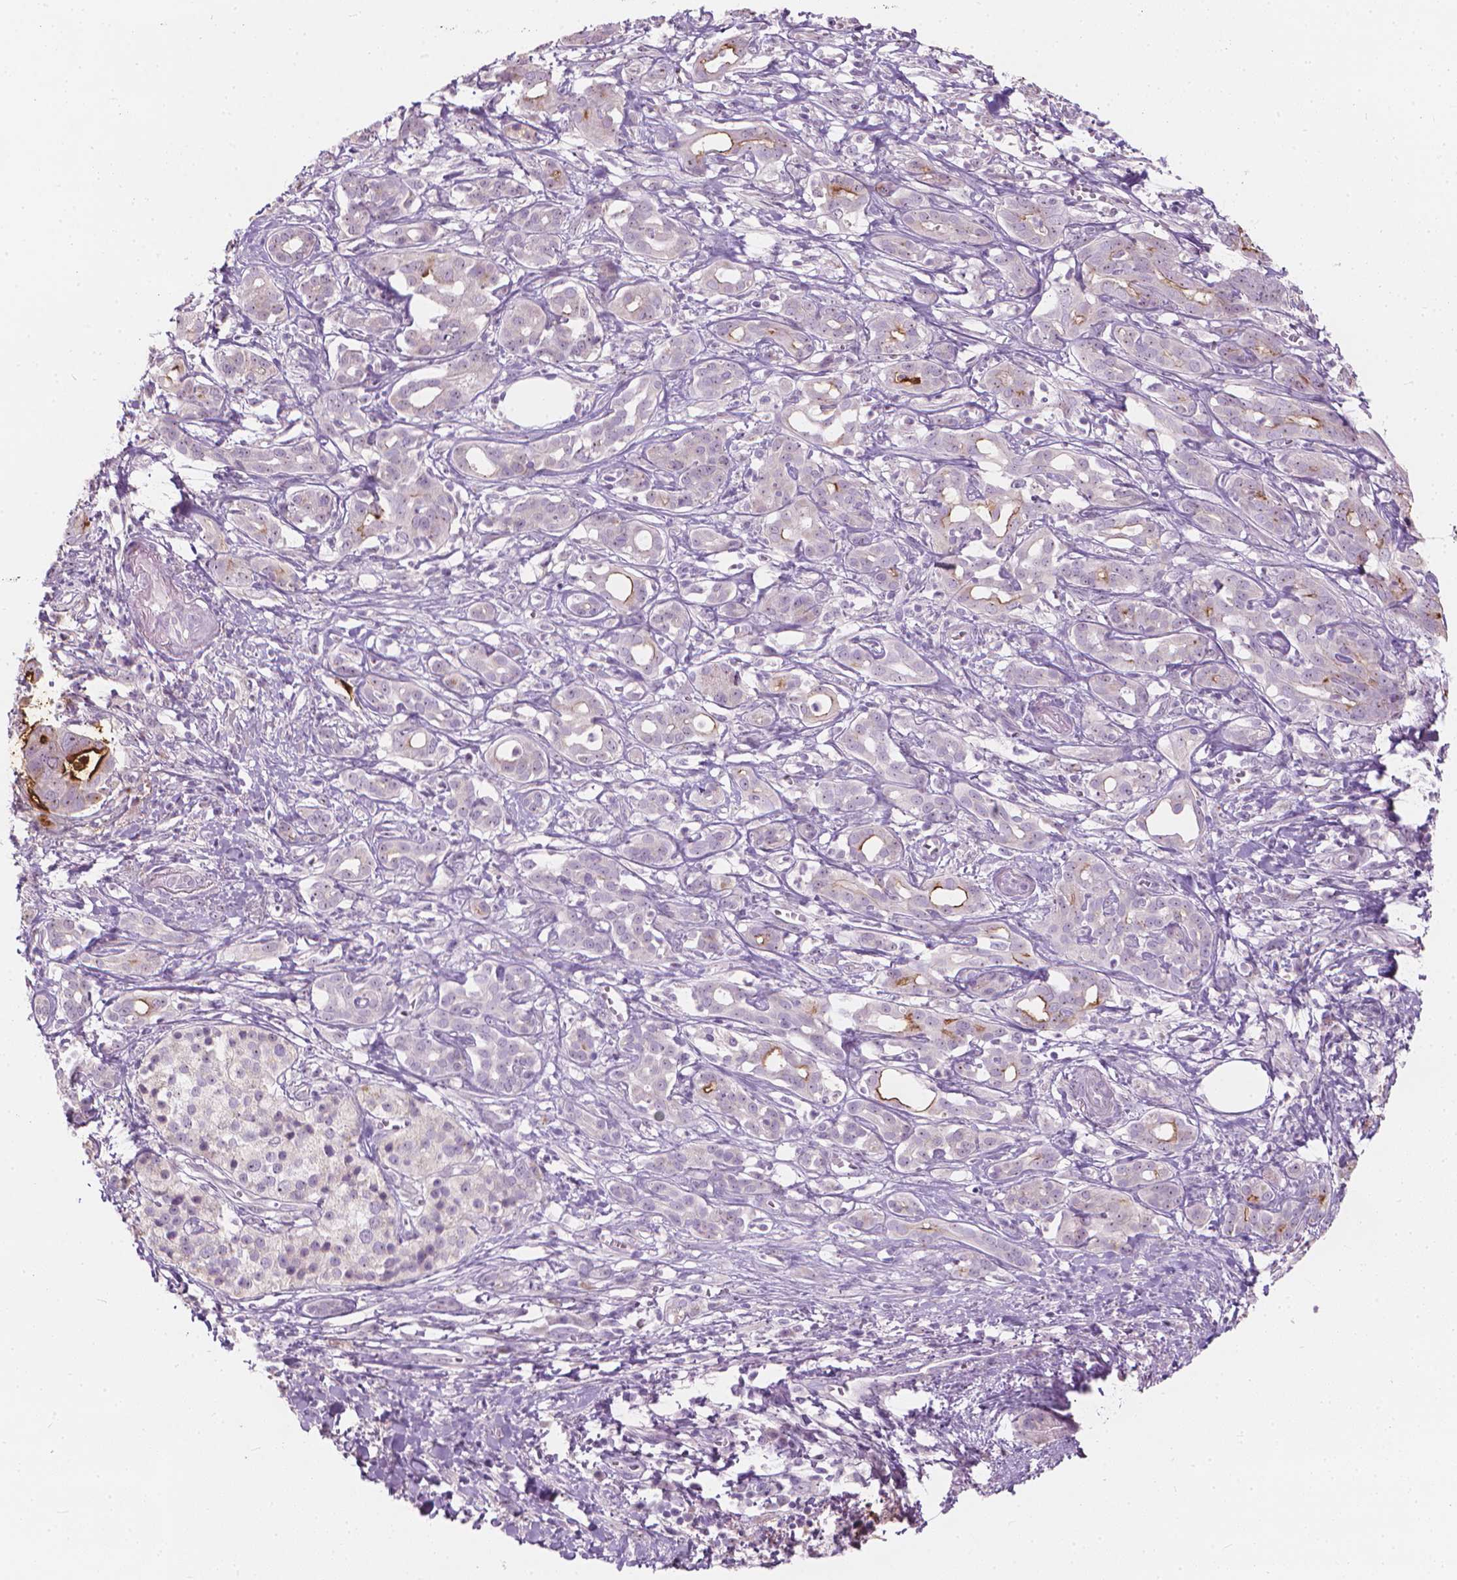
{"staining": {"intensity": "strong", "quantity": "<25%", "location": "cytoplasmic/membranous"}, "tissue": "pancreatic cancer", "cell_type": "Tumor cells", "image_type": "cancer", "snomed": [{"axis": "morphology", "description": "Adenocarcinoma, NOS"}, {"axis": "topography", "description": "Pancreas"}], "caption": "Protein expression analysis of pancreatic cancer (adenocarcinoma) reveals strong cytoplasmic/membranous expression in about <25% of tumor cells. (IHC, brightfield microscopy, high magnification).", "gene": "GPRC5A", "patient": {"sex": "male", "age": 61}}